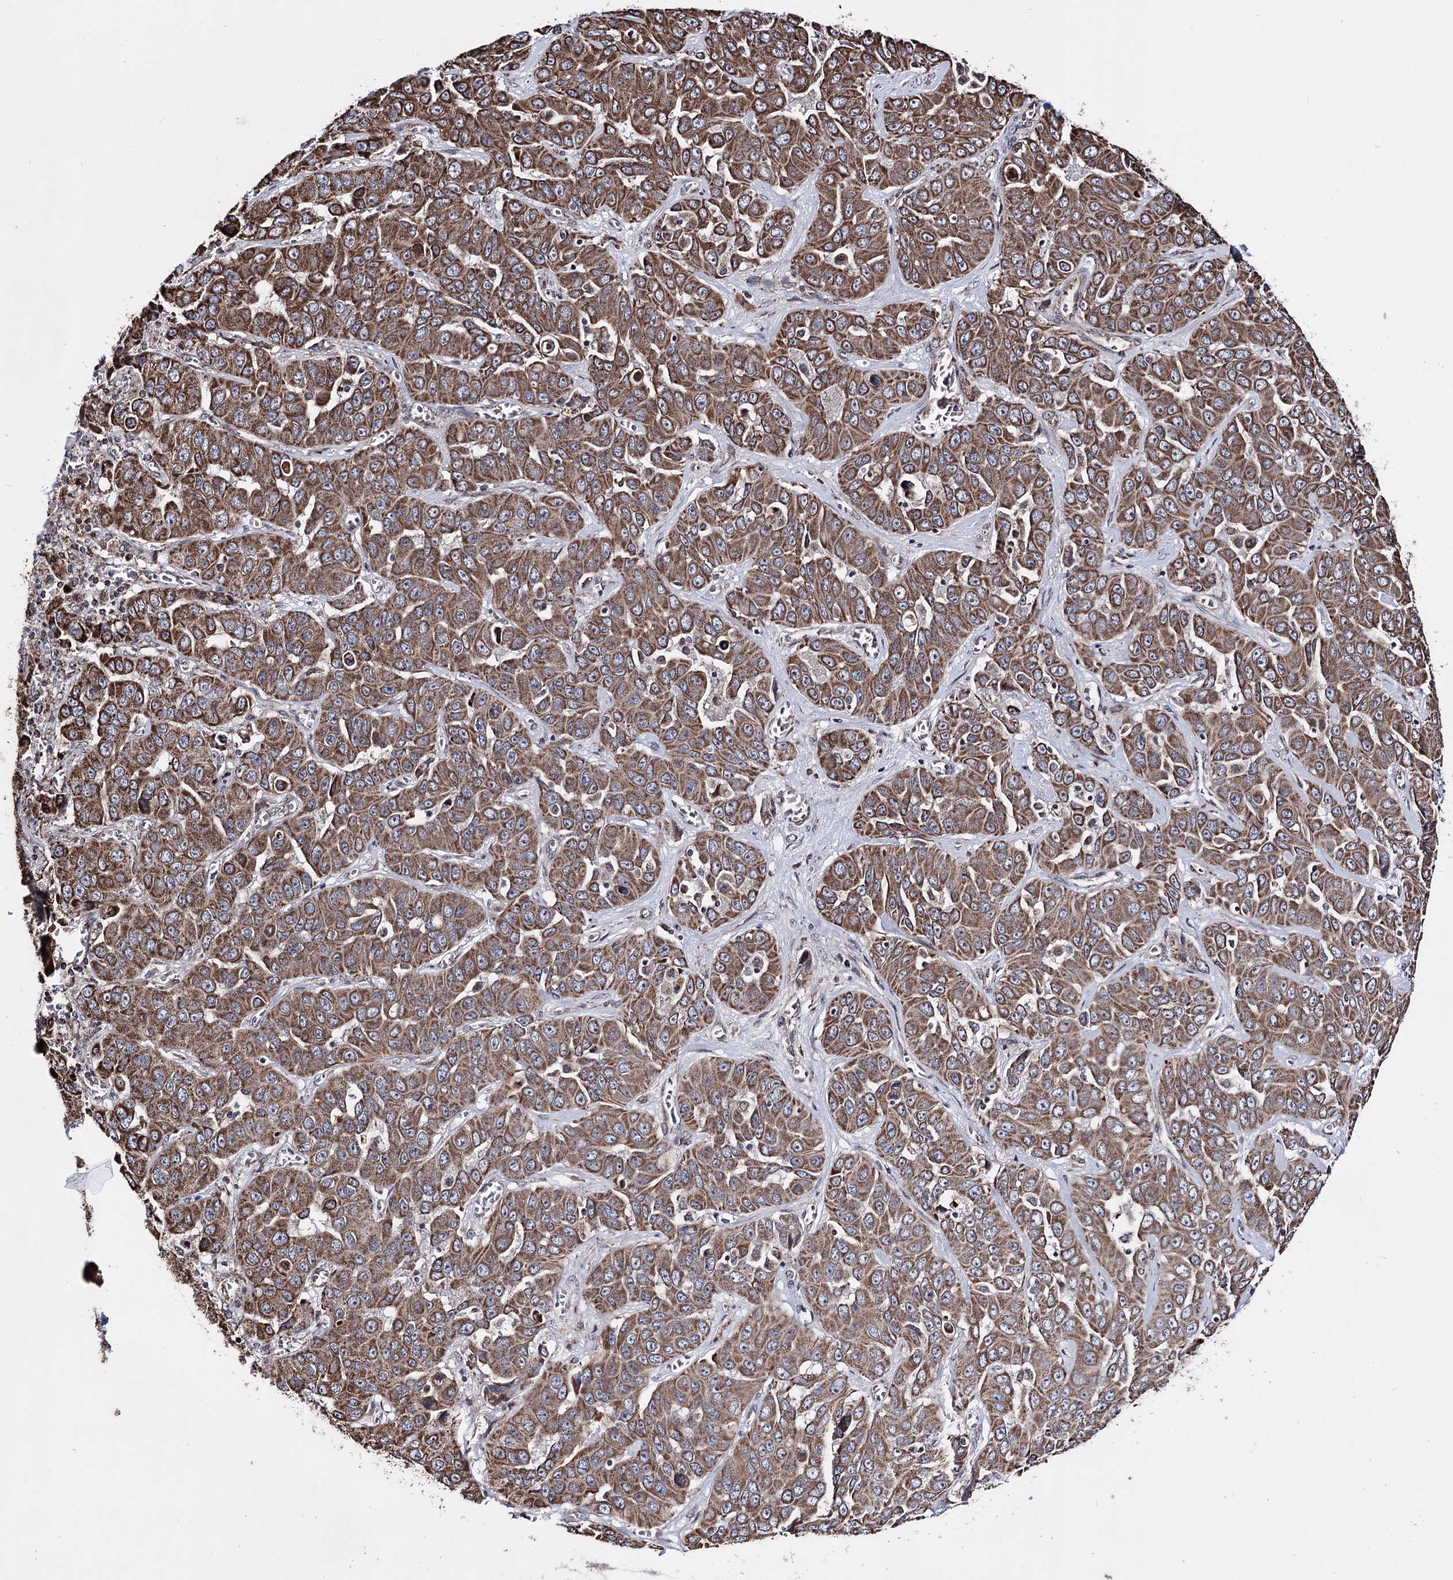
{"staining": {"intensity": "moderate", "quantity": ">75%", "location": "cytoplasmic/membranous"}, "tissue": "liver cancer", "cell_type": "Tumor cells", "image_type": "cancer", "snomed": [{"axis": "morphology", "description": "Cholangiocarcinoma"}, {"axis": "topography", "description": "Liver"}], "caption": "Moderate cytoplasmic/membranous protein staining is identified in about >75% of tumor cells in liver cancer (cholangiocarcinoma).", "gene": "CREB3L4", "patient": {"sex": "female", "age": 52}}